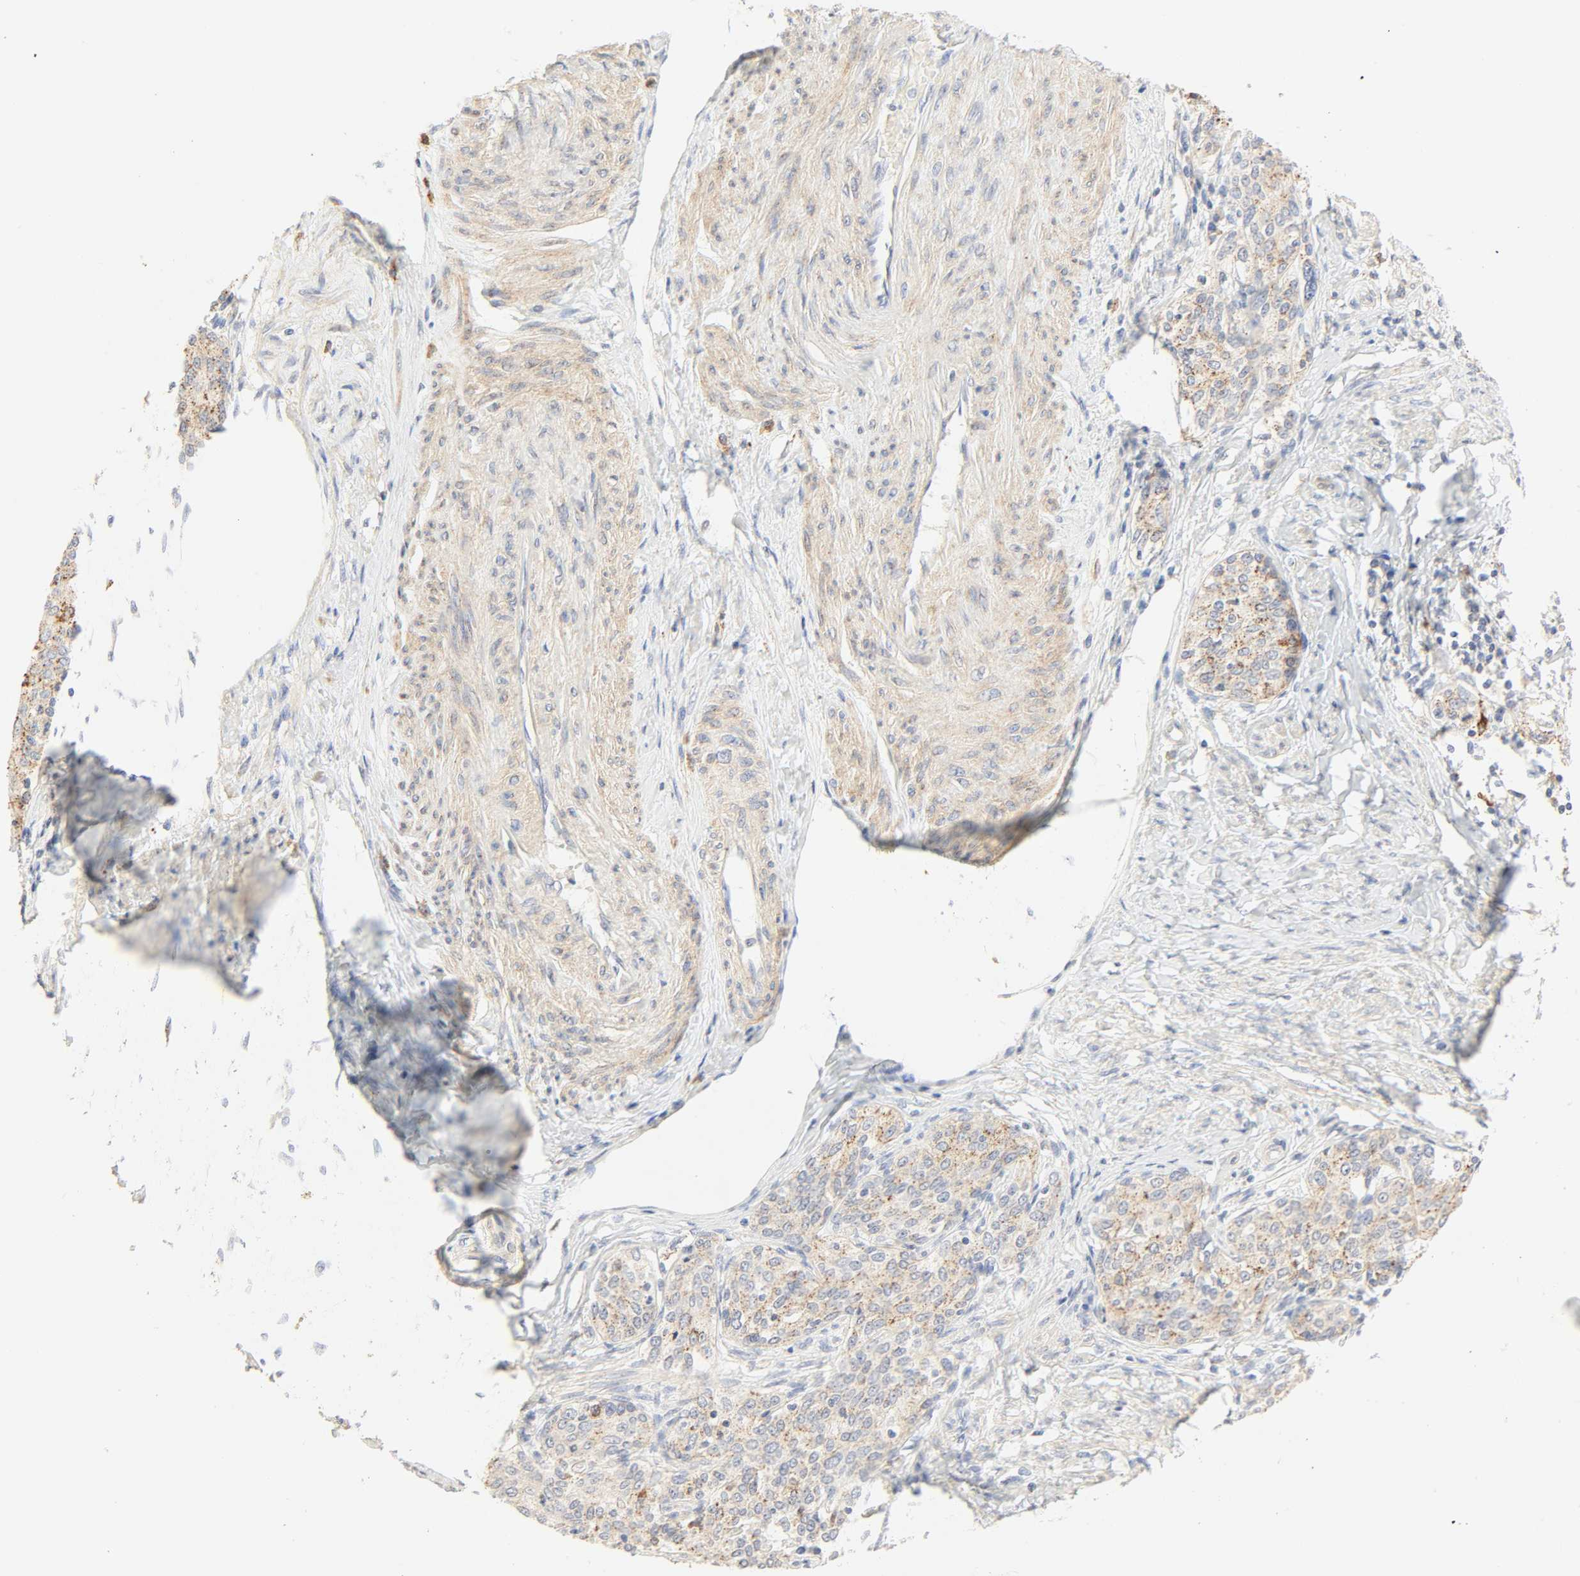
{"staining": {"intensity": "moderate", "quantity": ">75%", "location": "cytoplasmic/membranous"}, "tissue": "cervical cancer", "cell_type": "Tumor cells", "image_type": "cancer", "snomed": [{"axis": "morphology", "description": "Squamous cell carcinoma, NOS"}, {"axis": "morphology", "description": "Adenocarcinoma, NOS"}, {"axis": "topography", "description": "Cervix"}], "caption": "Immunohistochemistry (IHC) staining of cervical adenocarcinoma, which reveals medium levels of moderate cytoplasmic/membranous staining in approximately >75% of tumor cells indicating moderate cytoplasmic/membranous protein expression. The staining was performed using DAB (brown) for protein detection and nuclei were counterstained in hematoxylin (blue).", "gene": "CAMK2A", "patient": {"sex": "female", "age": 52}}